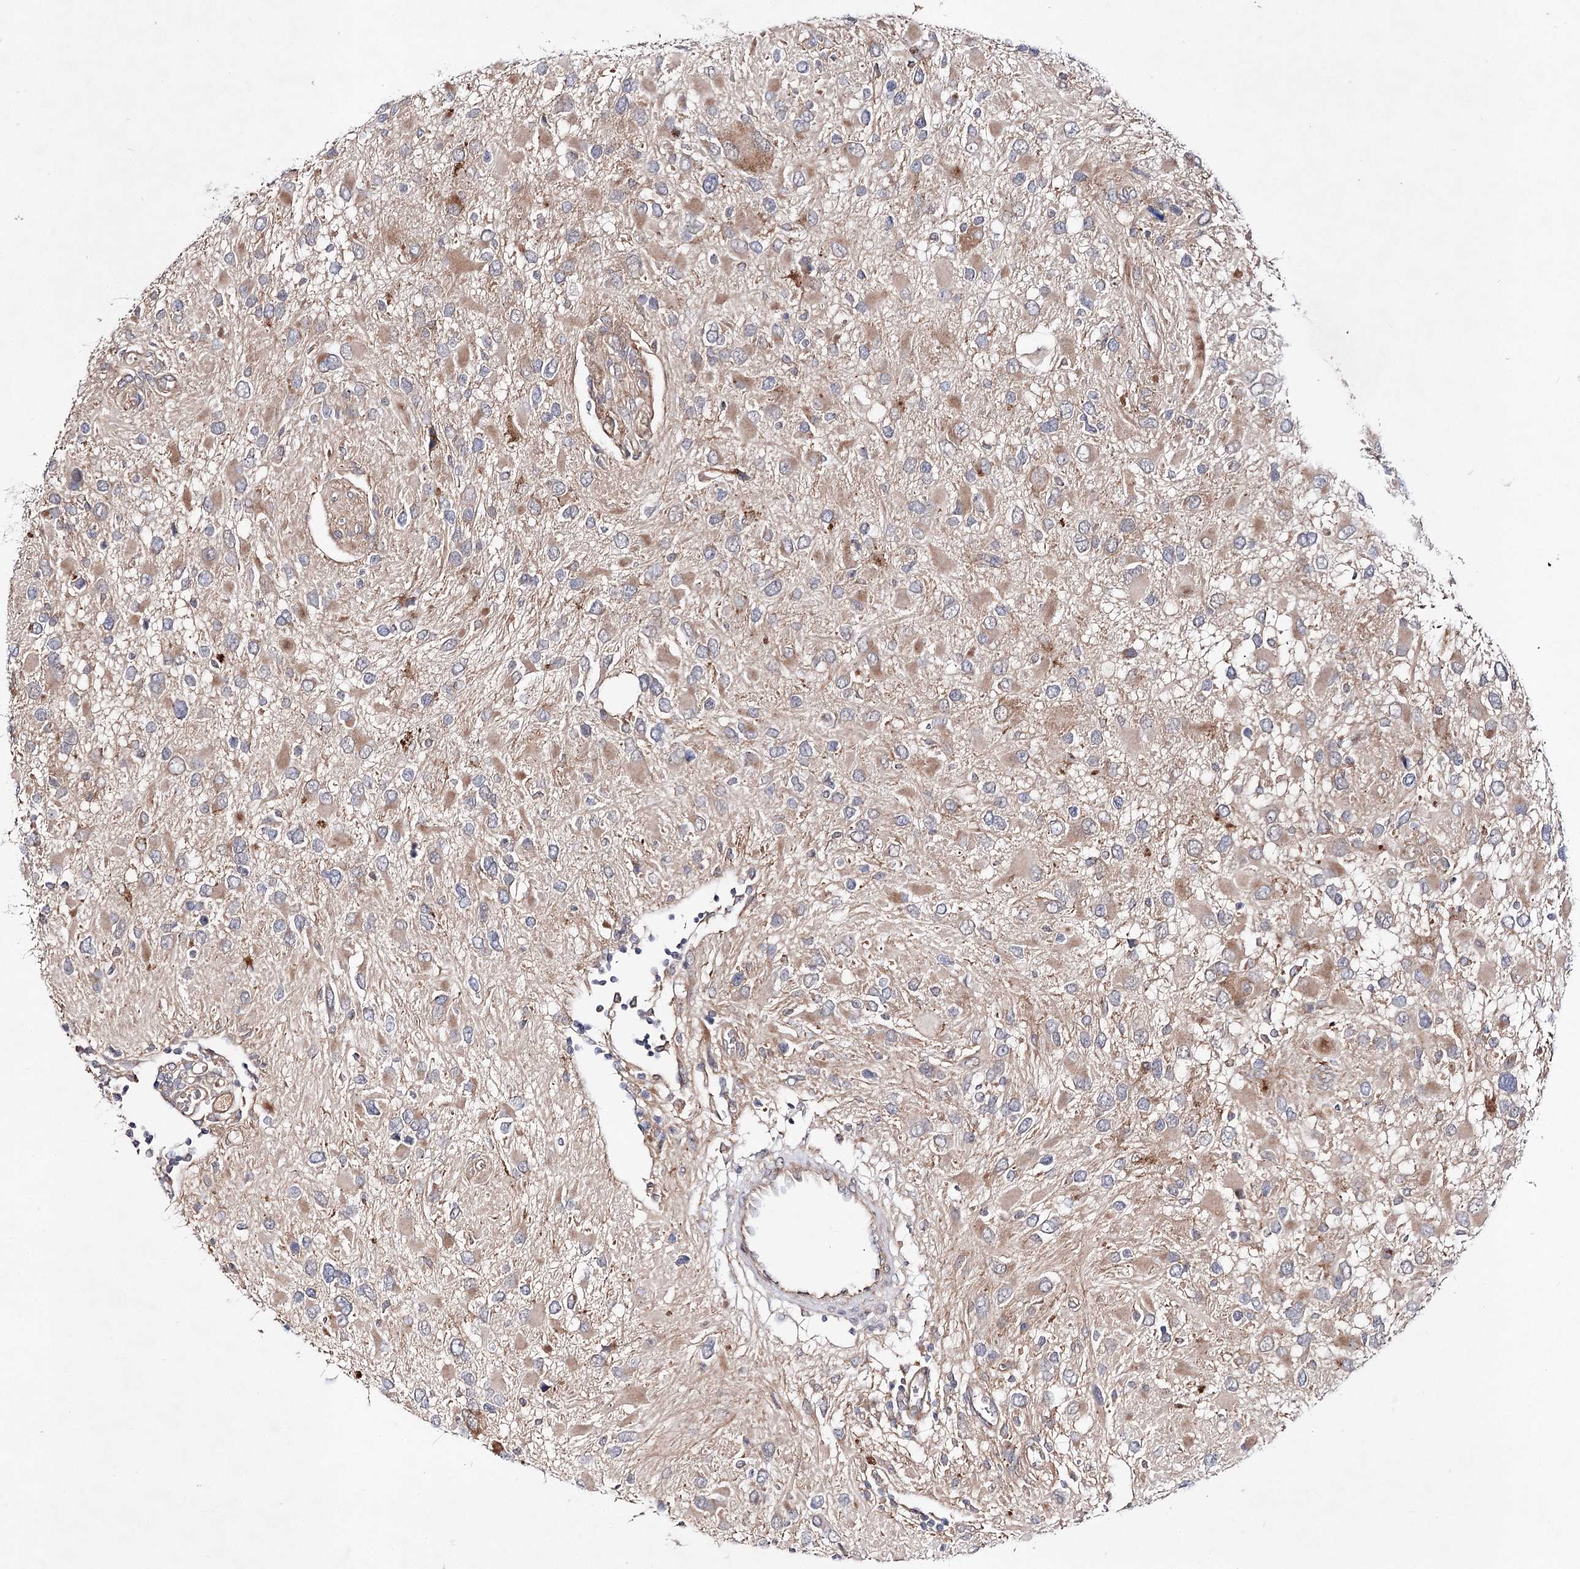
{"staining": {"intensity": "moderate", "quantity": "<25%", "location": "cytoplasmic/membranous"}, "tissue": "glioma", "cell_type": "Tumor cells", "image_type": "cancer", "snomed": [{"axis": "morphology", "description": "Glioma, malignant, High grade"}, {"axis": "topography", "description": "Brain"}], "caption": "The histopathology image shows a brown stain indicating the presence of a protein in the cytoplasmic/membranous of tumor cells in glioma. The staining was performed using DAB (3,3'-diaminobenzidine), with brown indicating positive protein expression. Nuclei are stained blue with hematoxylin.", "gene": "ARHGAP32", "patient": {"sex": "male", "age": 53}}